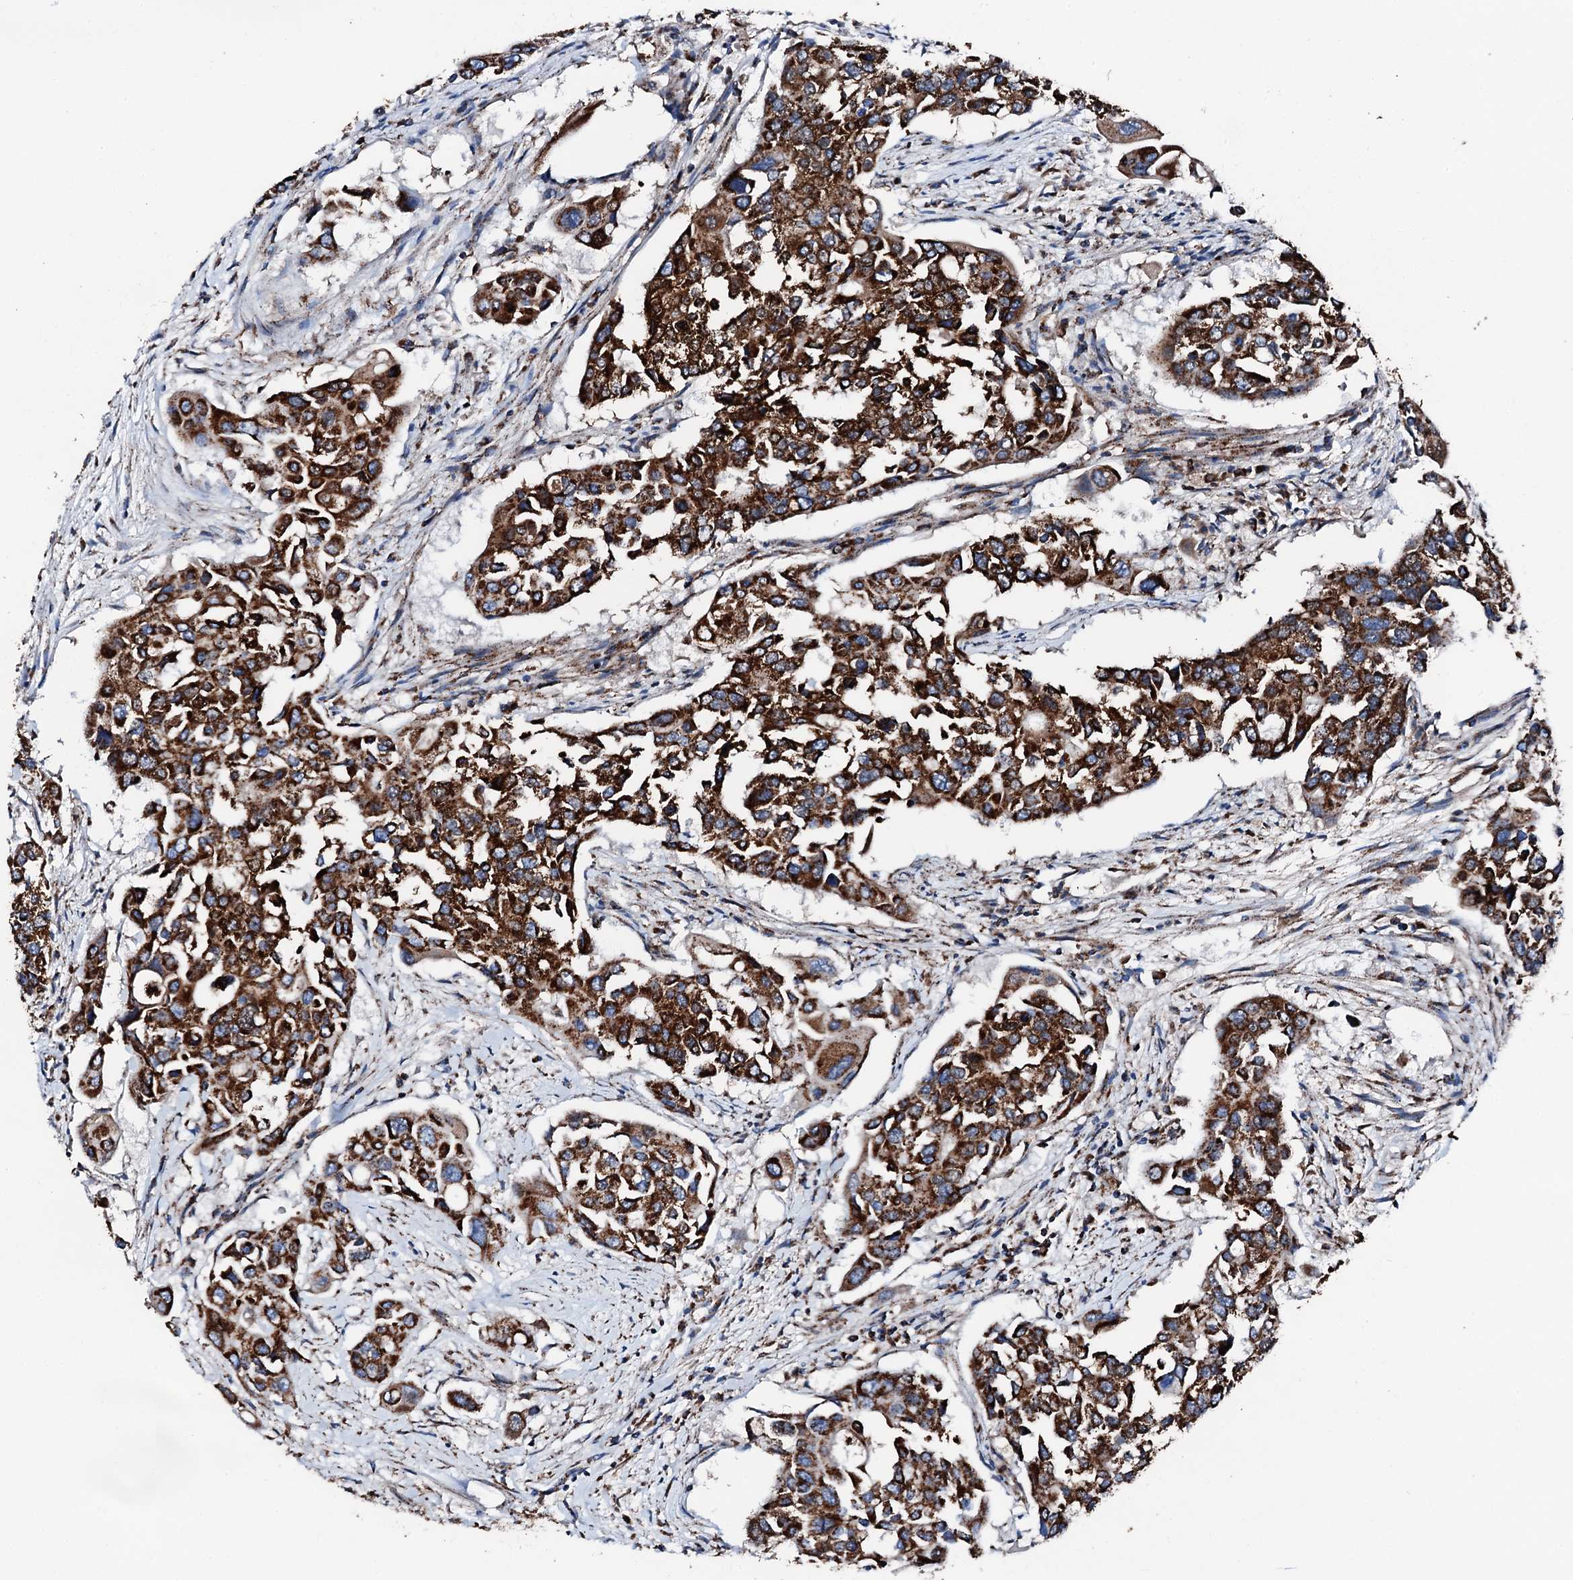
{"staining": {"intensity": "strong", "quantity": ">75%", "location": "cytoplasmic/membranous"}, "tissue": "colorectal cancer", "cell_type": "Tumor cells", "image_type": "cancer", "snomed": [{"axis": "morphology", "description": "Adenocarcinoma, NOS"}, {"axis": "topography", "description": "Colon"}], "caption": "Immunohistochemical staining of human colorectal cancer demonstrates high levels of strong cytoplasmic/membranous protein positivity in about >75% of tumor cells. (DAB IHC, brown staining for protein, blue staining for nuclei).", "gene": "HADH", "patient": {"sex": "male", "age": 77}}